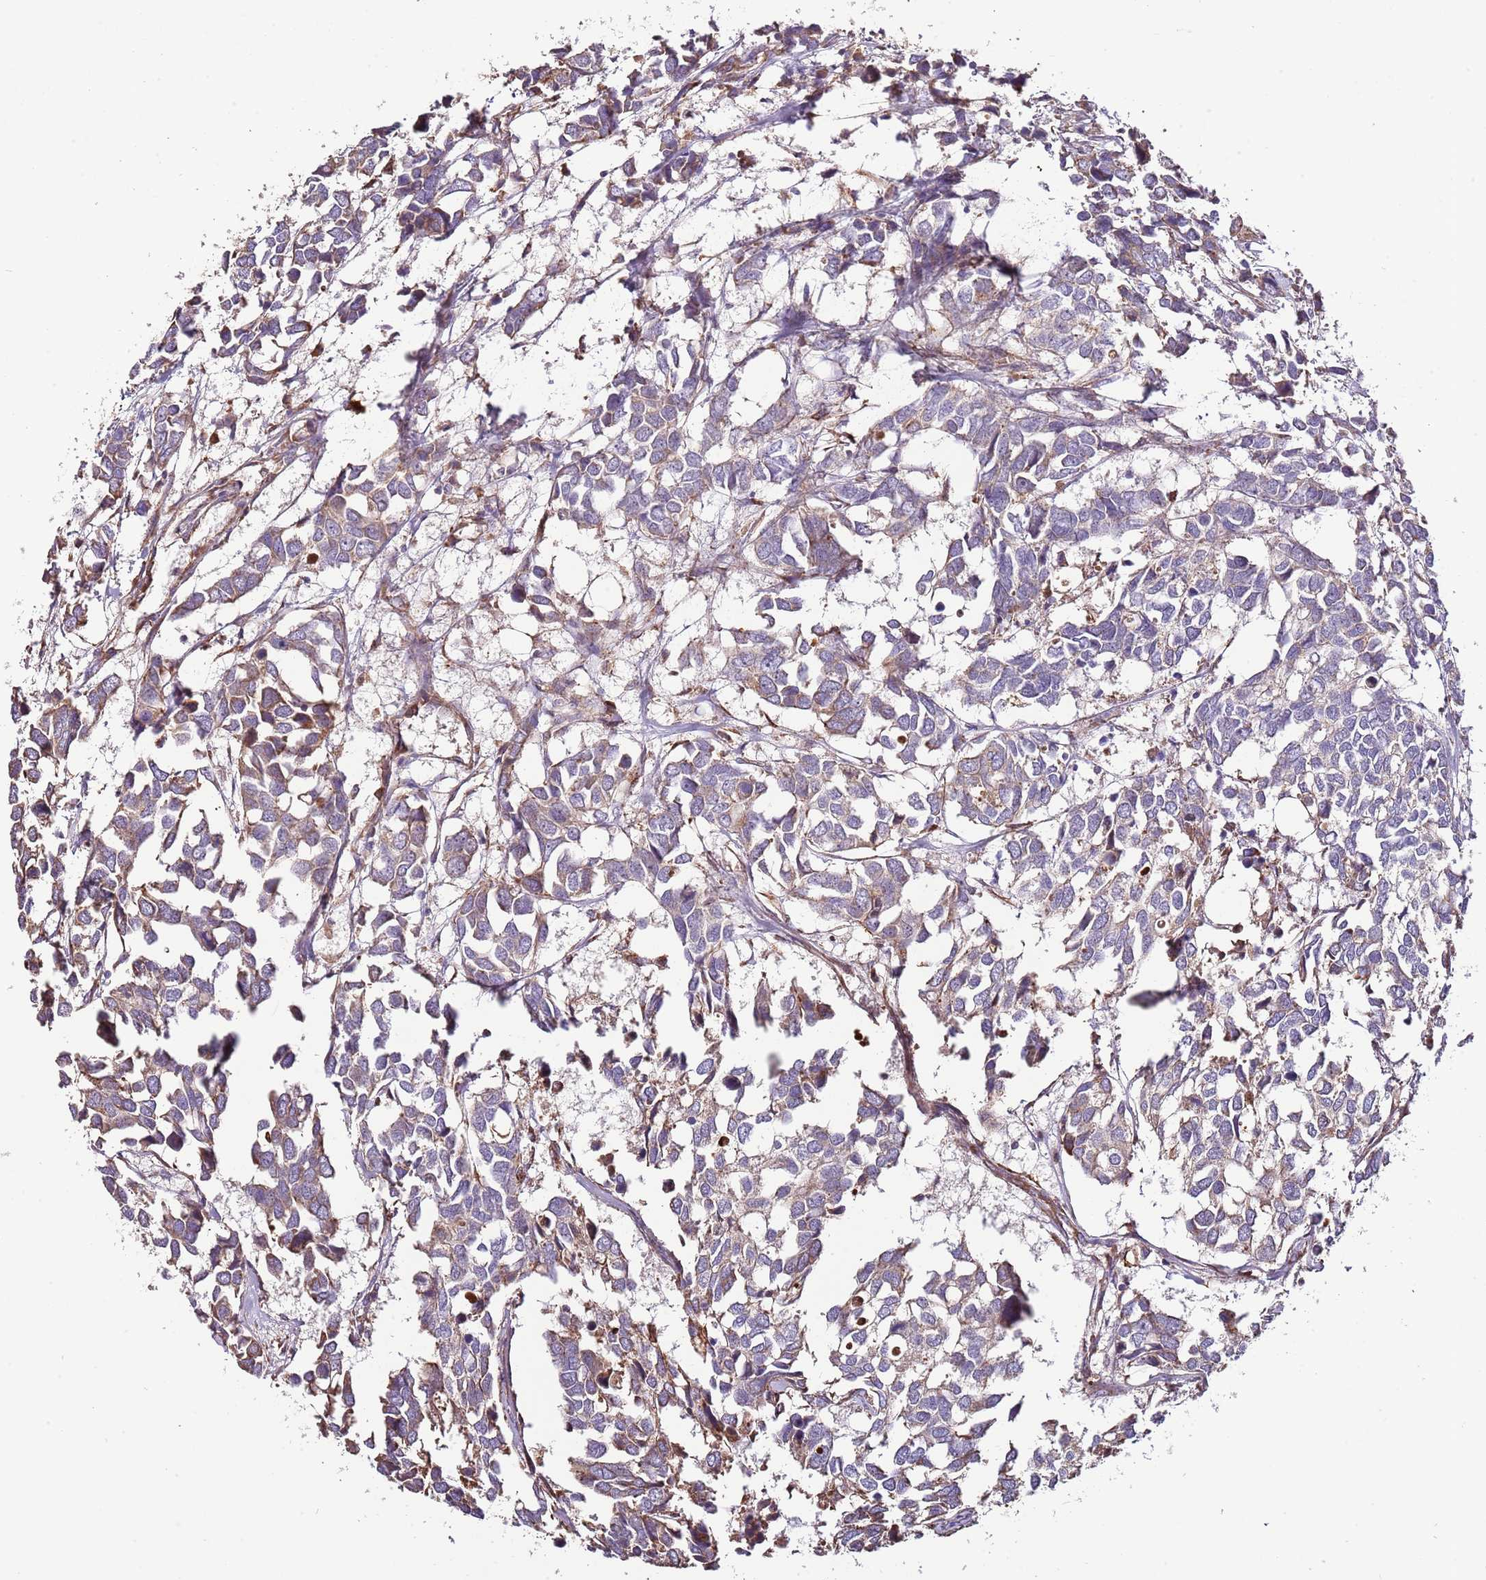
{"staining": {"intensity": "moderate", "quantity": "25%-75%", "location": "cytoplasmic/membranous"}, "tissue": "breast cancer", "cell_type": "Tumor cells", "image_type": "cancer", "snomed": [{"axis": "morphology", "description": "Duct carcinoma"}, {"axis": "topography", "description": "Breast"}], "caption": "A brown stain shows moderate cytoplasmic/membranous staining of a protein in breast infiltrating ductal carcinoma tumor cells.", "gene": "DOCK6", "patient": {"sex": "female", "age": 83}}